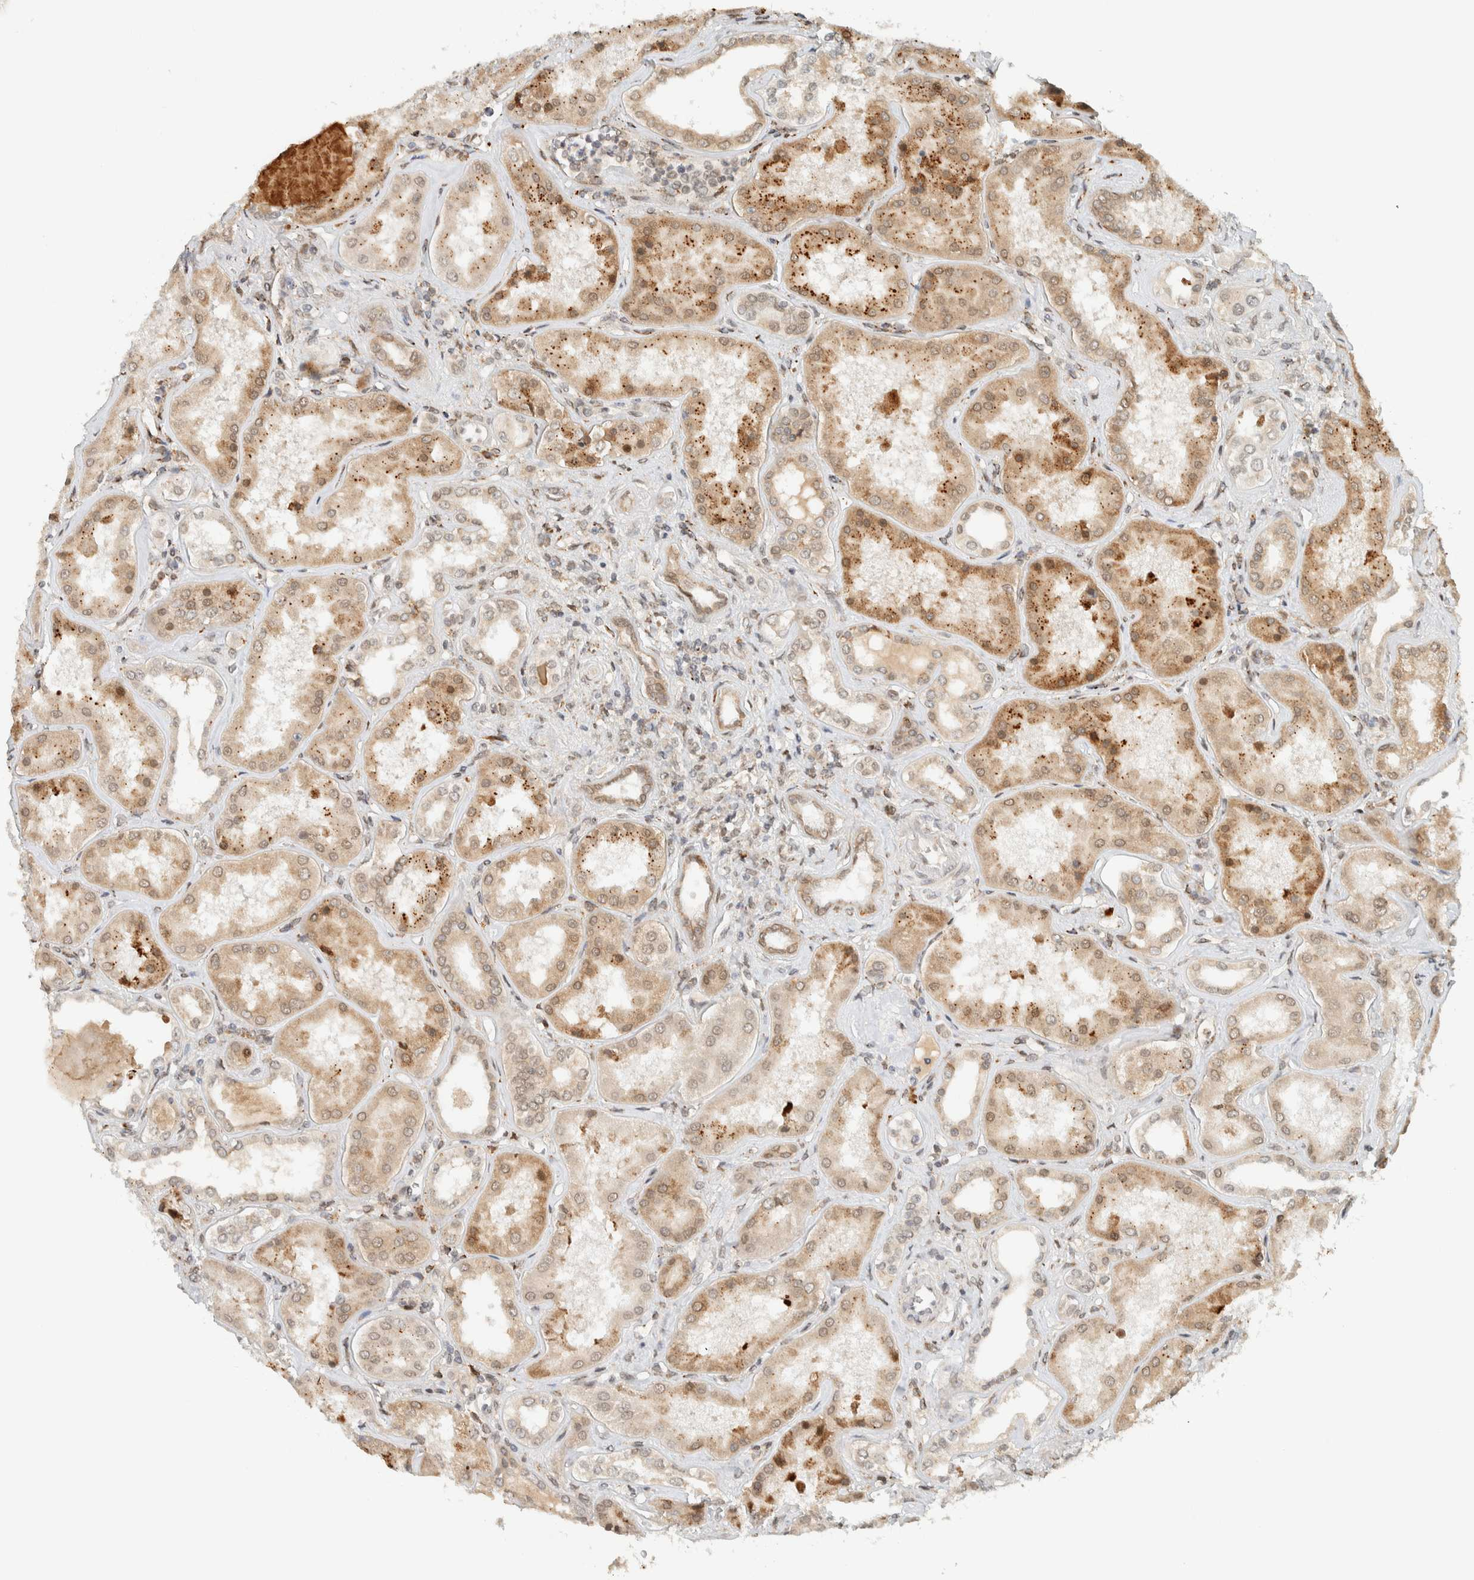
{"staining": {"intensity": "weak", "quantity": "25%-75%", "location": "nuclear"}, "tissue": "kidney", "cell_type": "Cells in glomeruli", "image_type": "normal", "snomed": [{"axis": "morphology", "description": "Normal tissue, NOS"}, {"axis": "topography", "description": "Kidney"}], "caption": "Kidney stained with a brown dye reveals weak nuclear positive staining in approximately 25%-75% of cells in glomeruli.", "gene": "ITPRID1", "patient": {"sex": "female", "age": 56}}